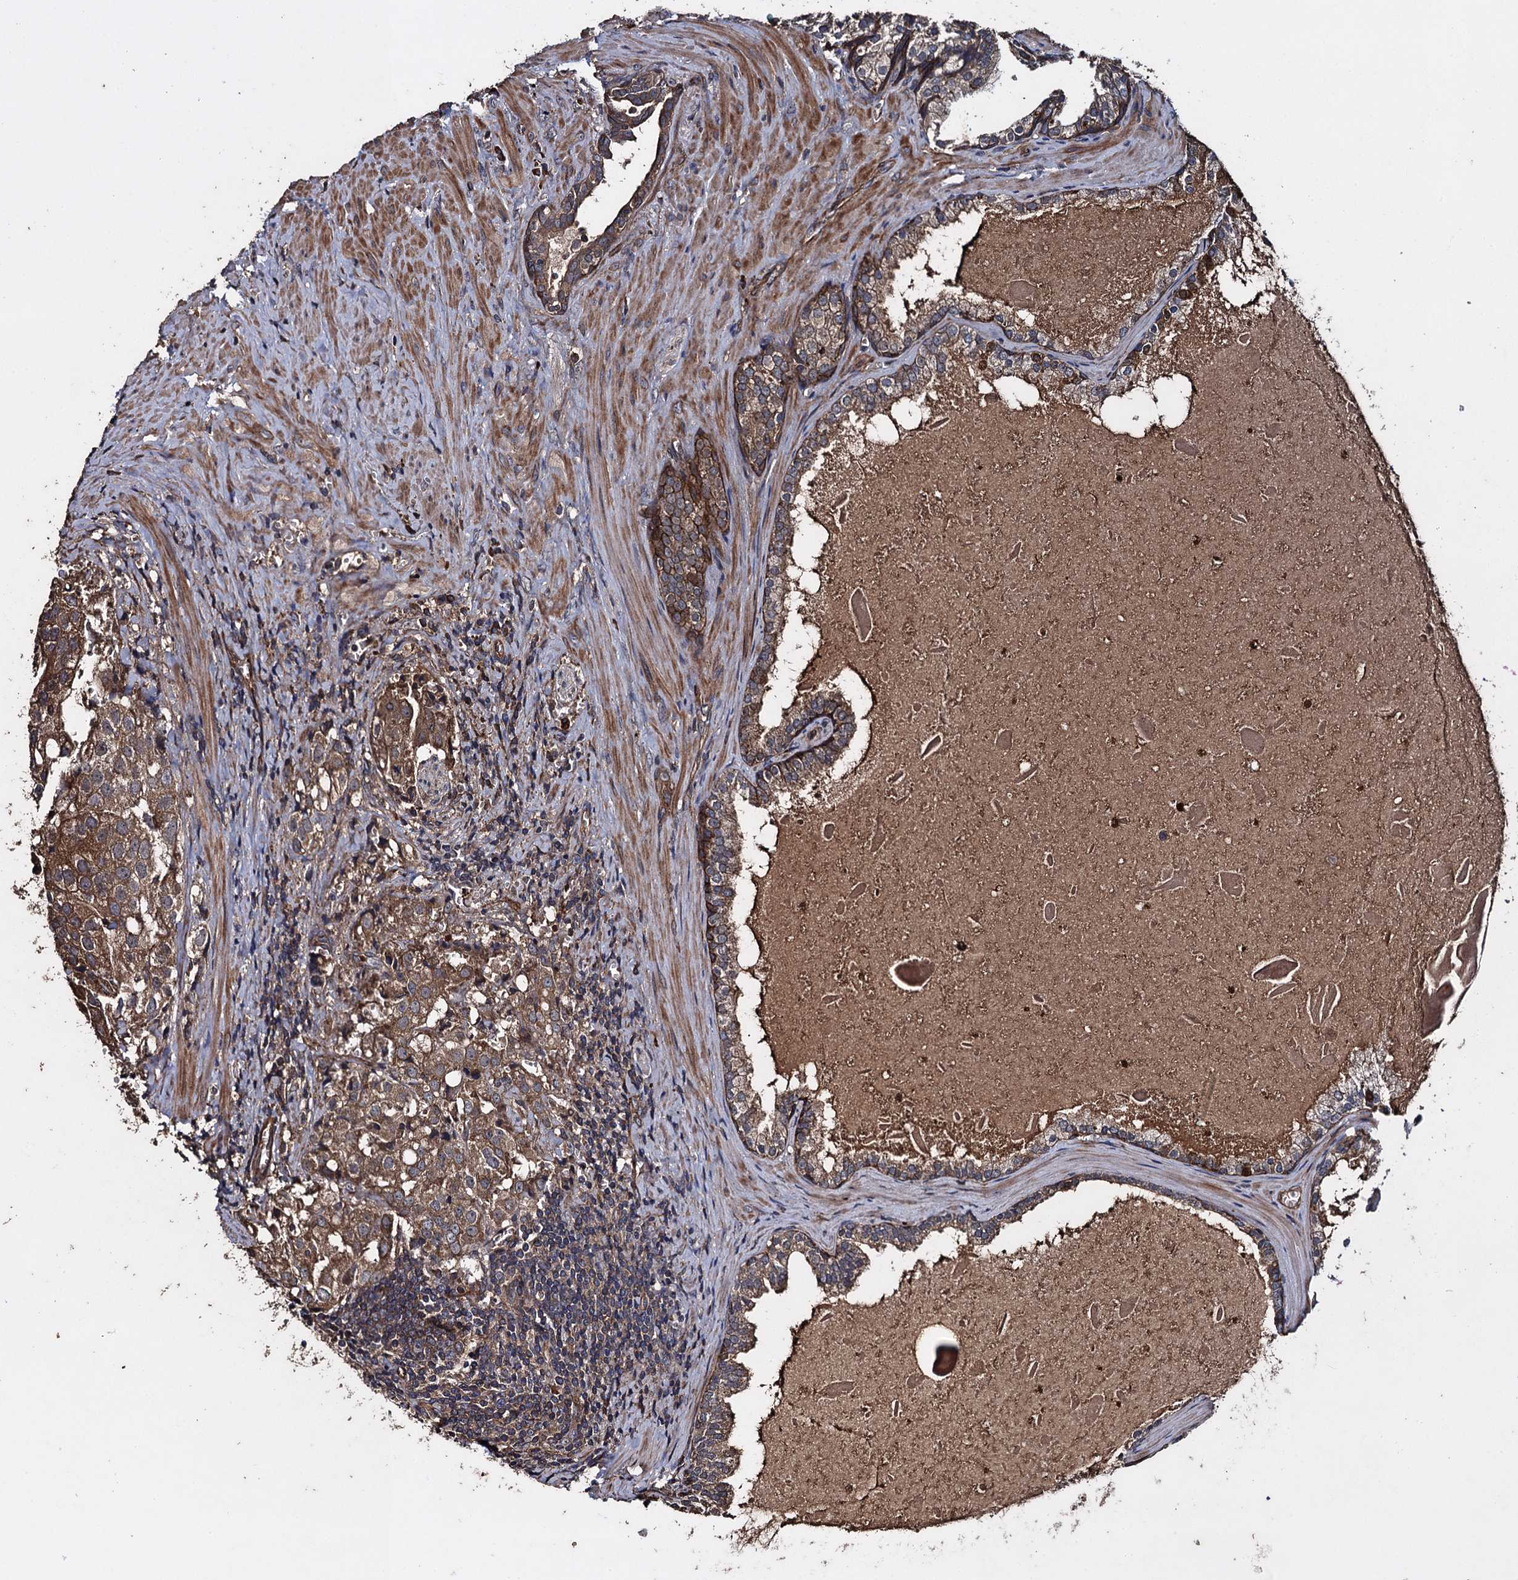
{"staining": {"intensity": "moderate", "quantity": ">75%", "location": "cytoplasmic/membranous"}, "tissue": "prostate cancer", "cell_type": "Tumor cells", "image_type": "cancer", "snomed": [{"axis": "morphology", "description": "Adenocarcinoma, High grade"}, {"axis": "topography", "description": "Prostate"}], "caption": "About >75% of tumor cells in human high-grade adenocarcinoma (prostate) show moderate cytoplasmic/membranous protein expression as visualized by brown immunohistochemical staining.", "gene": "TXNDC11", "patient": {"sex": "male", "age": 68}}